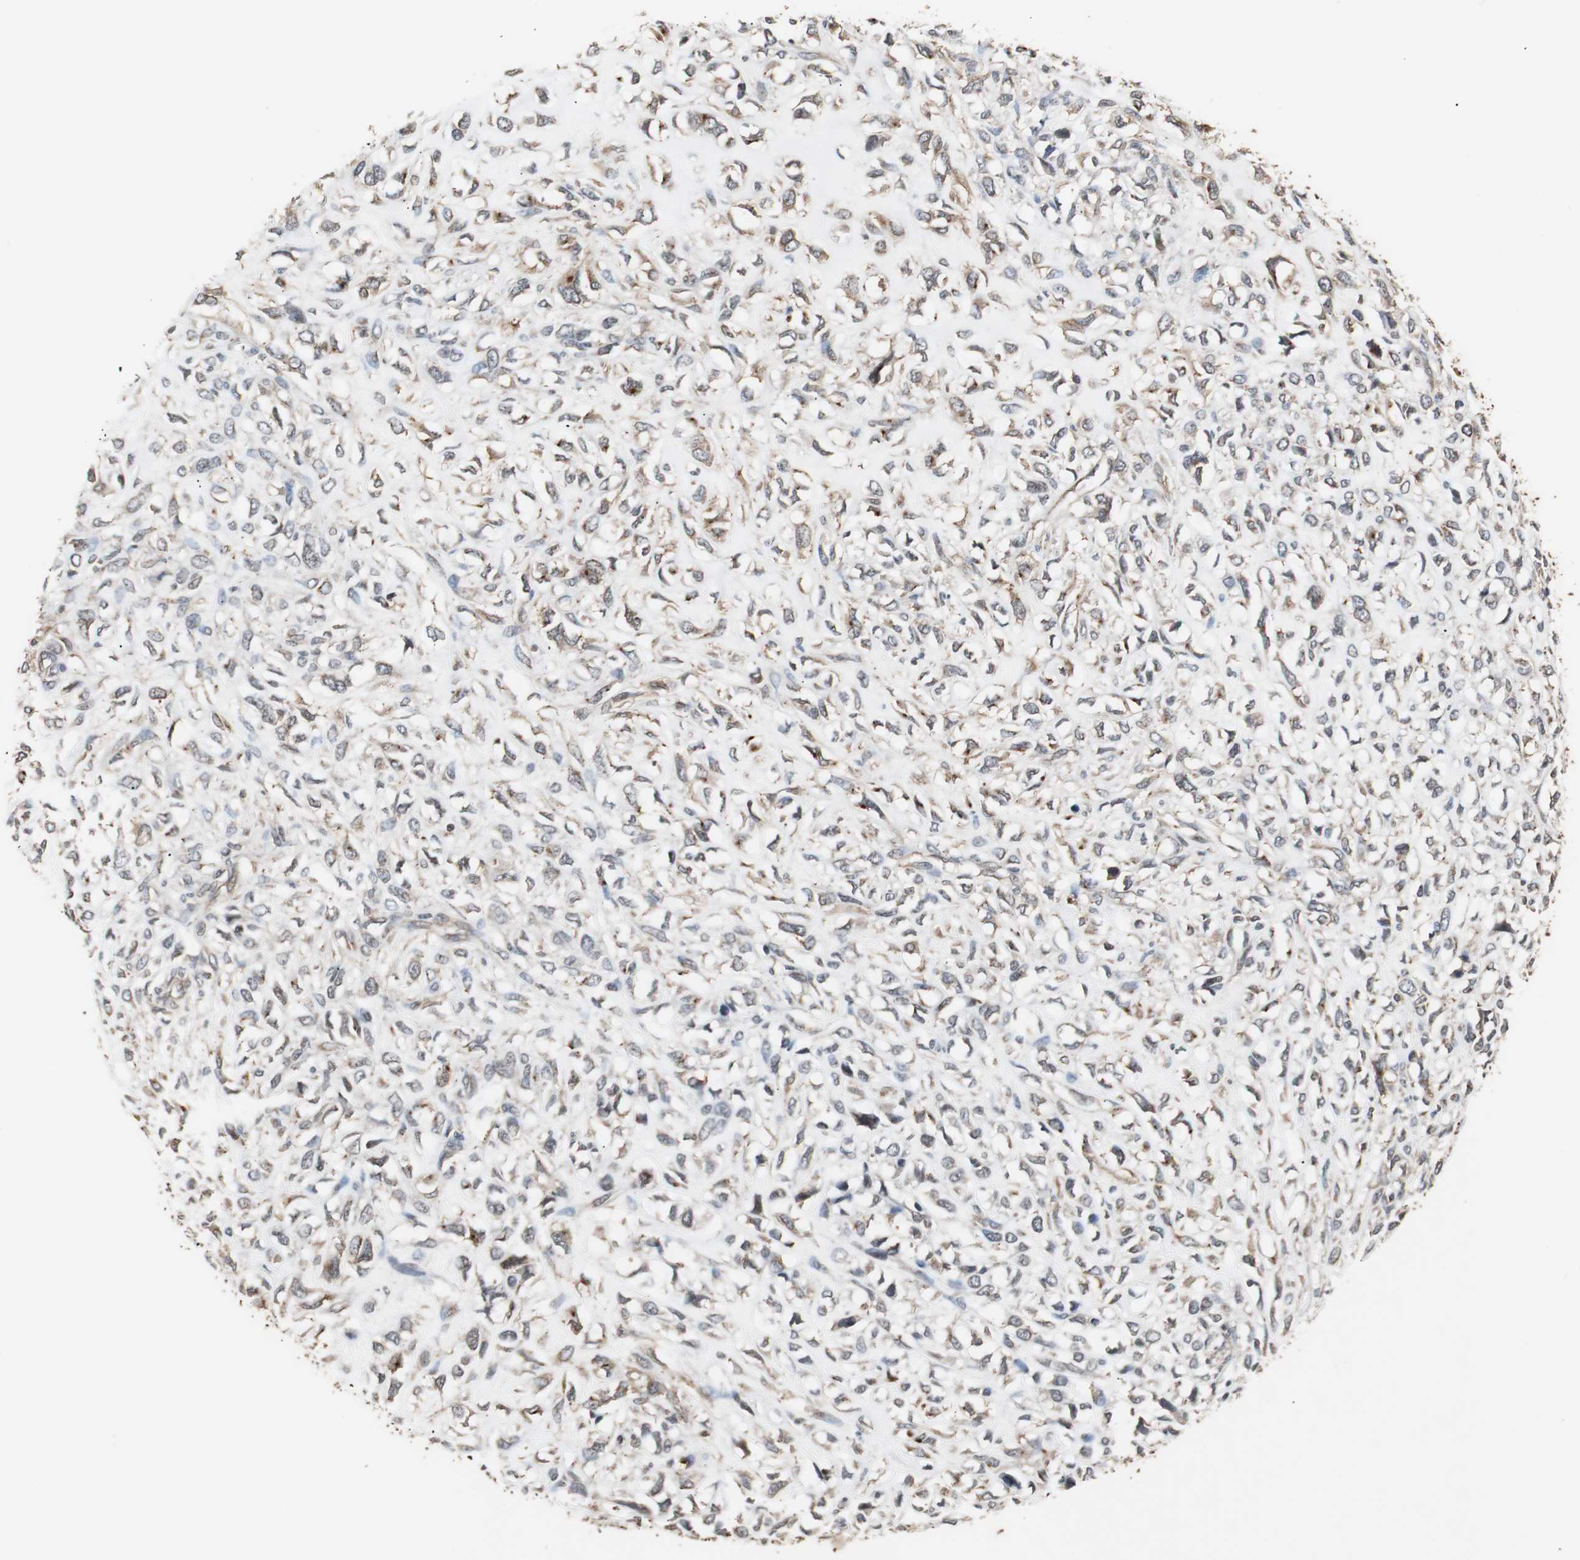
{"staining": {"intensity": "weak", "quantity": ">75%", "location": "cytoplasmic/membranous"}, "tissue": "head and neck cancer", "cell_type": "Tumor cells", "image_type": "cancer", "snomed": [{"axis": "morphology", "description": "Necrosis, NOS"}, {"axis": "morphology", "description": "Neoplasm, malignant, NOS"}, {"axis": "topography", "description": "Salivary gland"}, {"axis": "topography", "description": "Head-Neck"}], "caption": "A micrograph showing weak cytoplasmic/membranous expression in about >75% of tumor cells in head and neck malignant neoplasm, as visualized by brown immunohistochemical staining.", "gene": "ATP2B2", "patient": {"sex": "male", "age": 43}}